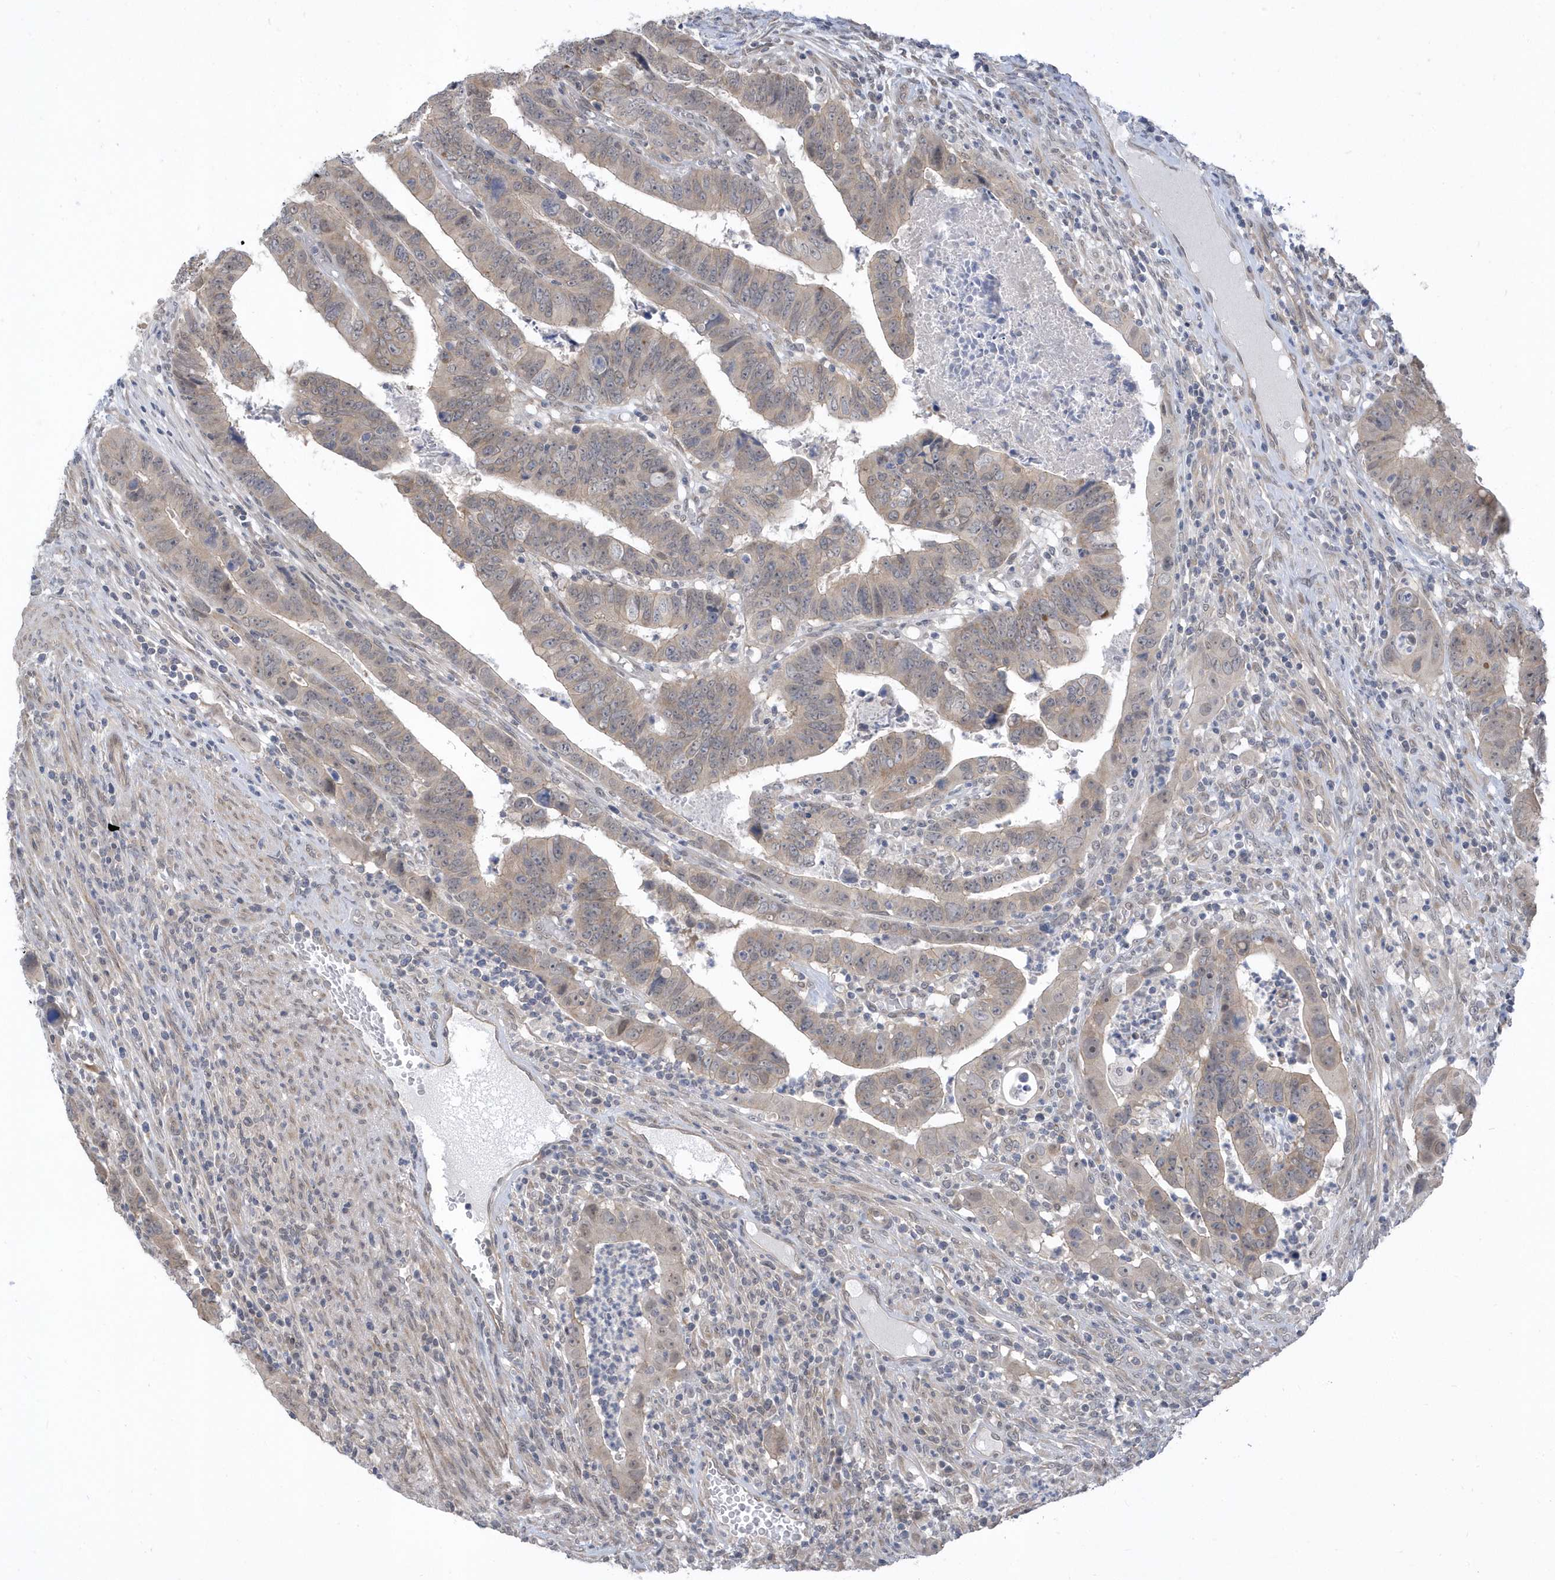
{"staining": {"intensity": "weak", "quantity": "<25%", "location": "cytoplasmic/membranous"}, "tissue": "colorectal cancer", "cell_type": "Tumor cells", "image_type": "cancer", "snomed": [{"axis": "morphology", "description": "Normal tissue, NOS"}, {"axis": "morphology", "description": "Adenocarcinoma, NOS"}, {"axis": "topography", "description": "Rectum"}], "caption": "The micrograph exhibits no staining of tumor cells in adenocarcinoma (colorectal). Brightfield microscopy of immunohistochemistry stained with DAB (3,3'-diaminobenzidine) (brown) and hematoxylin (blue), captured at high magnification.", "gene": "USP53", "patient": {"sex": "female", "age": 65}}